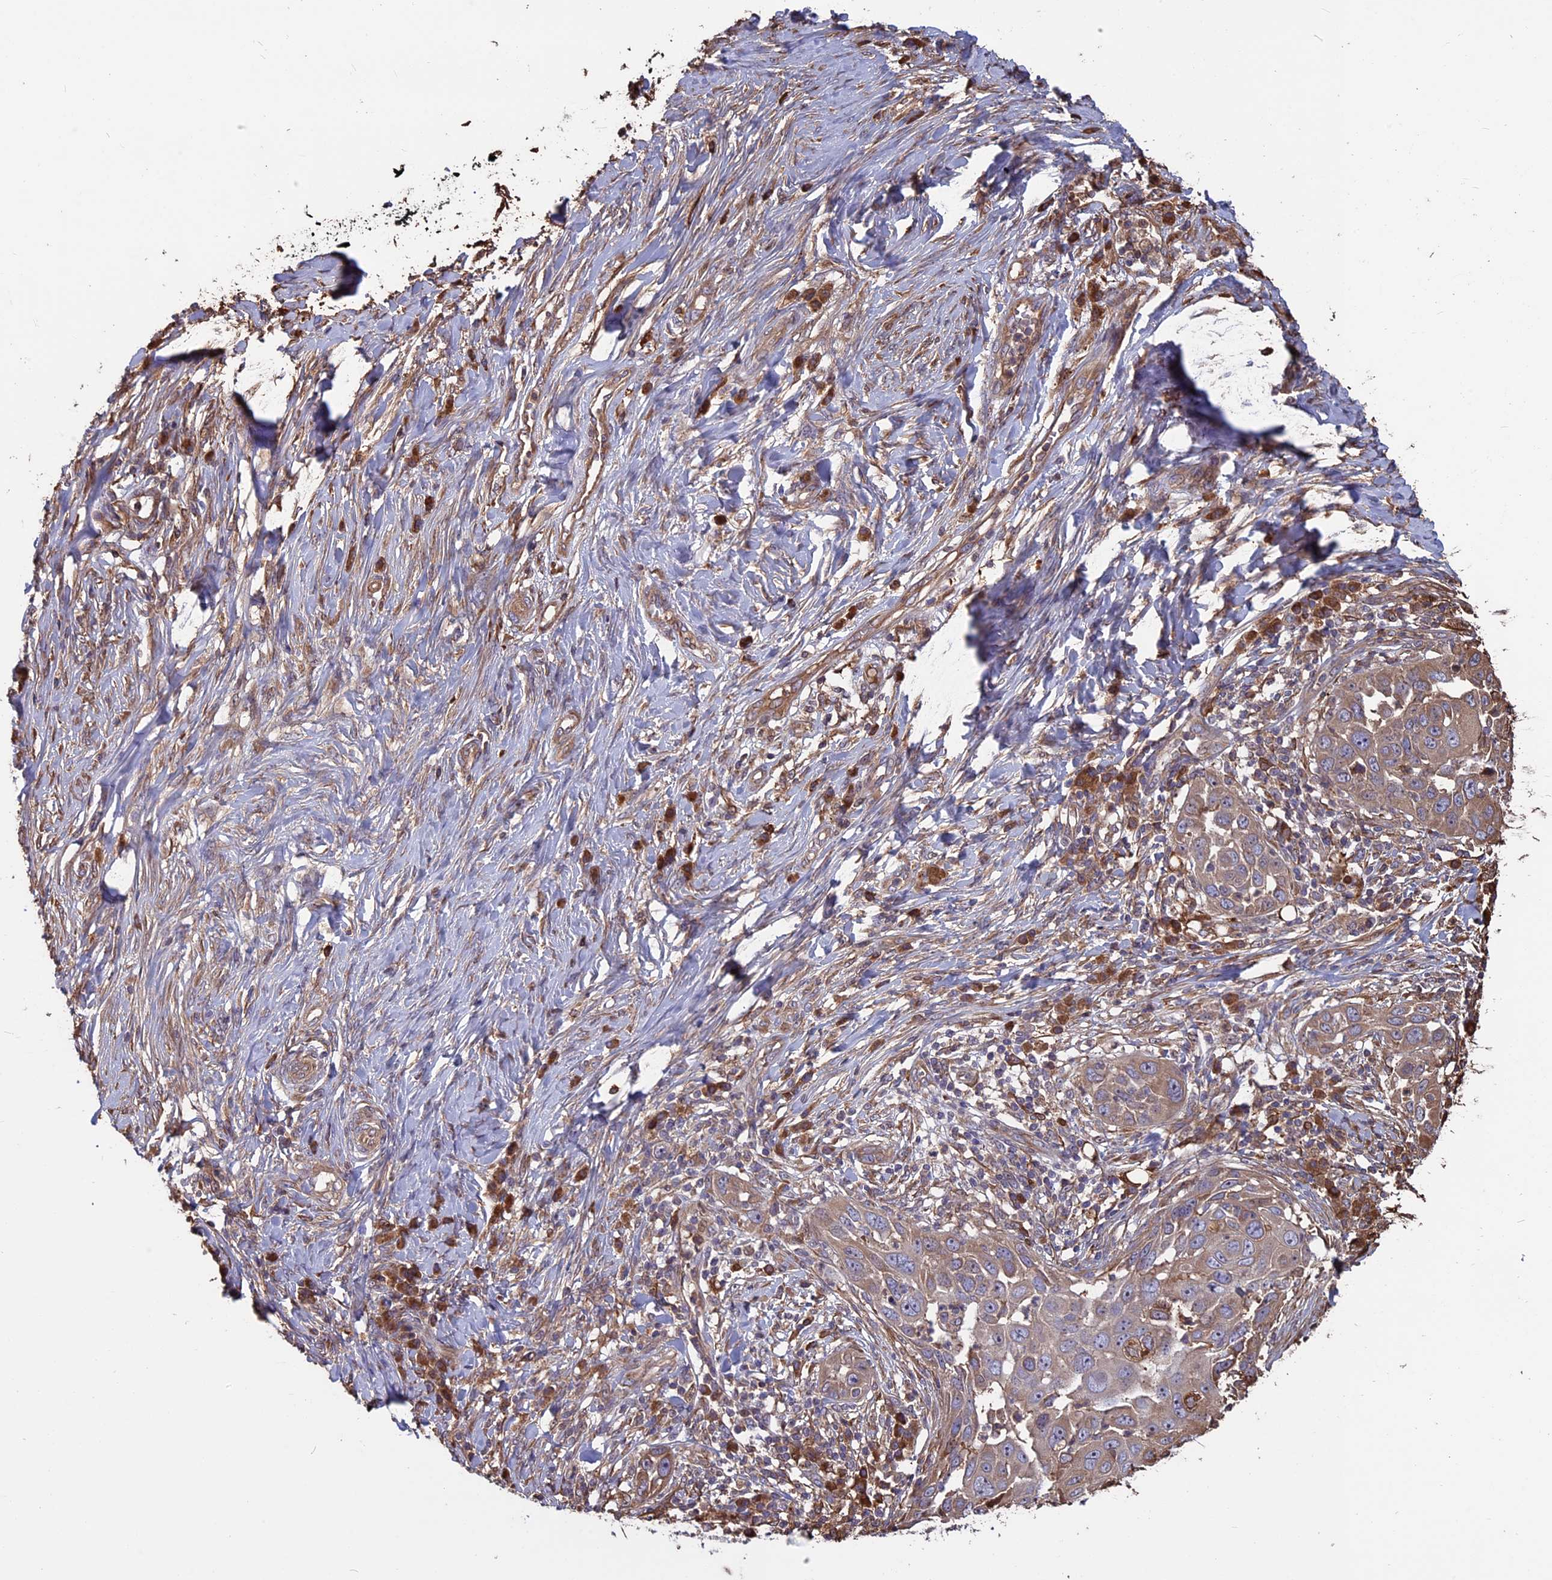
{"staining": {"intensity": "moderate", "quantity": "25%-75%", "location": "cytoplasmic/membranous"}, "tissue": "skin cancer", "cell_type": "Tumor cells", "image_type": "cancer", "snomed": [{"axis": "morphology", "description": "Squamous cell carcinoma, NOS"}, {"axis": "topography", "description": "Skin"}], "caption": "This photomicrograph demonstrates IHC staining of human skin cancer (squamous cell carcinoma), with medium moderate cytoplasmic/membranous expression in approximately 25%-75% of tumor cells.", "gene": "VWA3A", "patient": {"sex": "female", "age": 44}}